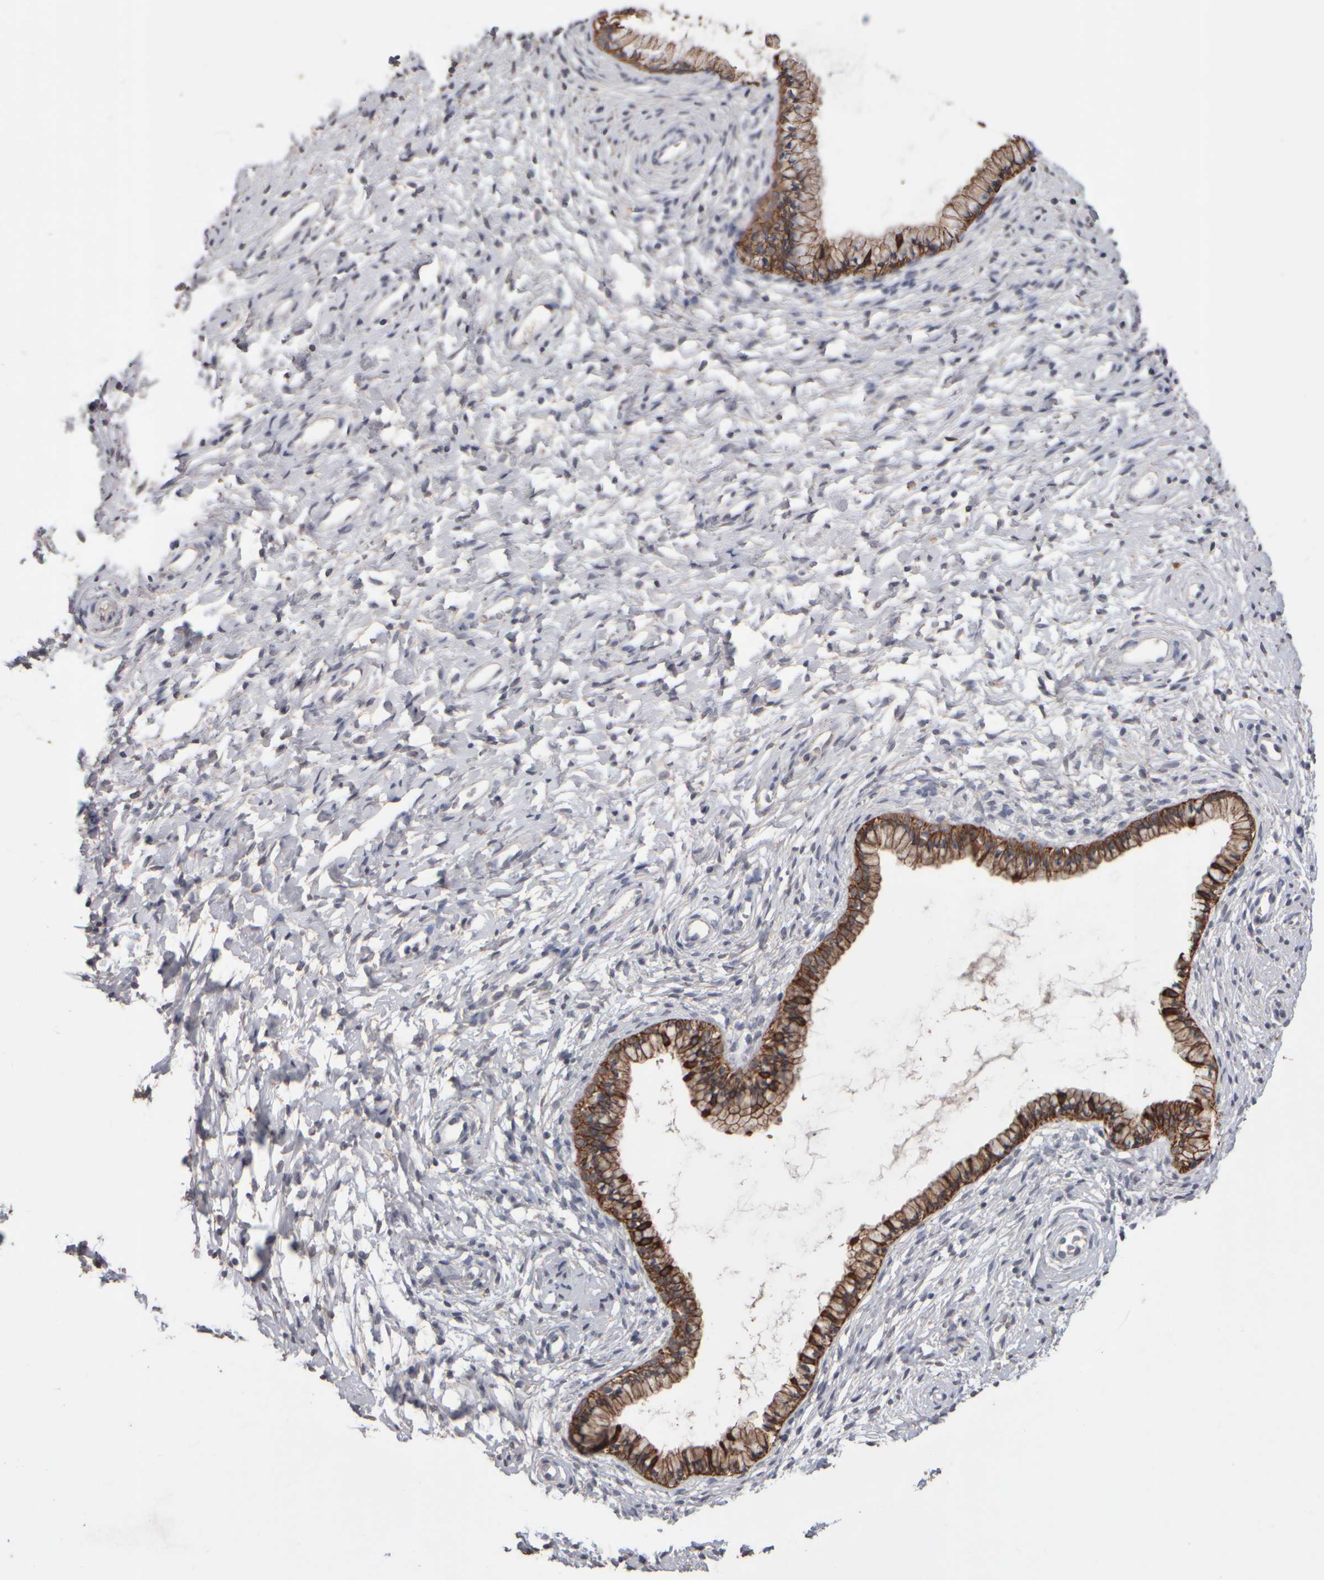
{"staining": {"intensity": "moderate", "quantity": ">75%", "location": "cytoplasmic/membranous"}, "tissue": "cervix", "cell_type": "Glandular cells", "image_type": "normal", "snomed": [{"axis": "morphology", "description": "Normal tissue, NOS"}, {"axis": "topography", "description": "Cervix"}], "caption": "Immunohistochemistry (IHC) image of benign cervix stained for a protein (brown), which shows medium levels of moderate cytoplasmic/membranous positivity in approximately >75% of glandular cells.", "gene": "EPHX2", "patient": {"sex": "female", "age": 72}}